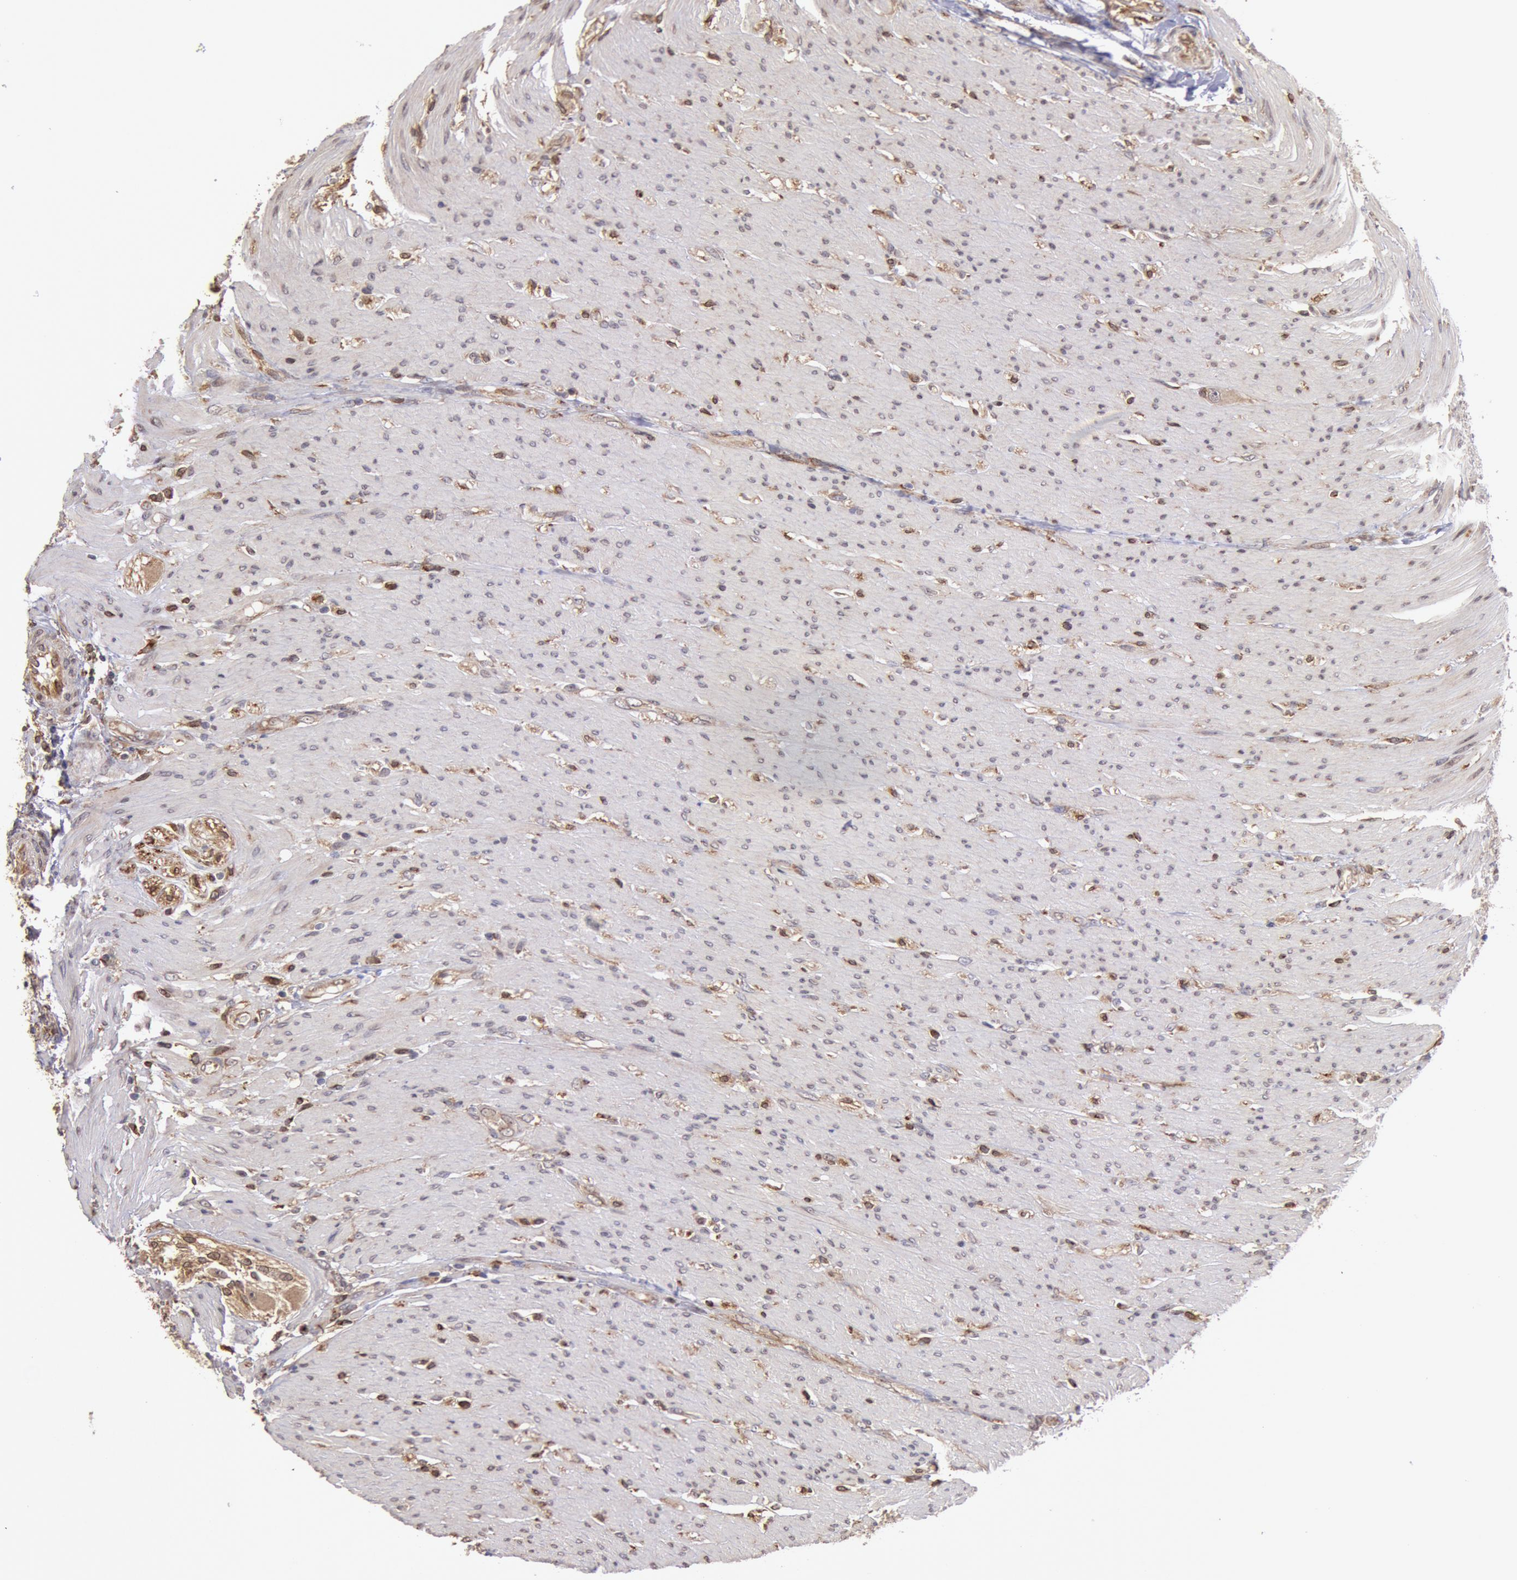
{"staining": {"intensity": "moderate", "quantity": ">75%", "location": "cytoplasmic/membranous,nuclear"}, "tissue": "colorectal cancer", "cell_type": "Tumor cells", "image_type": "cancer", "snomed": [{"axis": "morphology", "description": "Adenocarcinoma, NOS"}, {"axis": "topography", "description": "Colon"}], "caption": "Colorectal cancer (adenocarcinoma) stained for a protein (brown) exhibits moderate cytoplasmic/membranous and nuclear positive positivity in approximately >75% of tumor cells.", "gene": "COMT", "patient": {"sex": "female", "age": 46}}